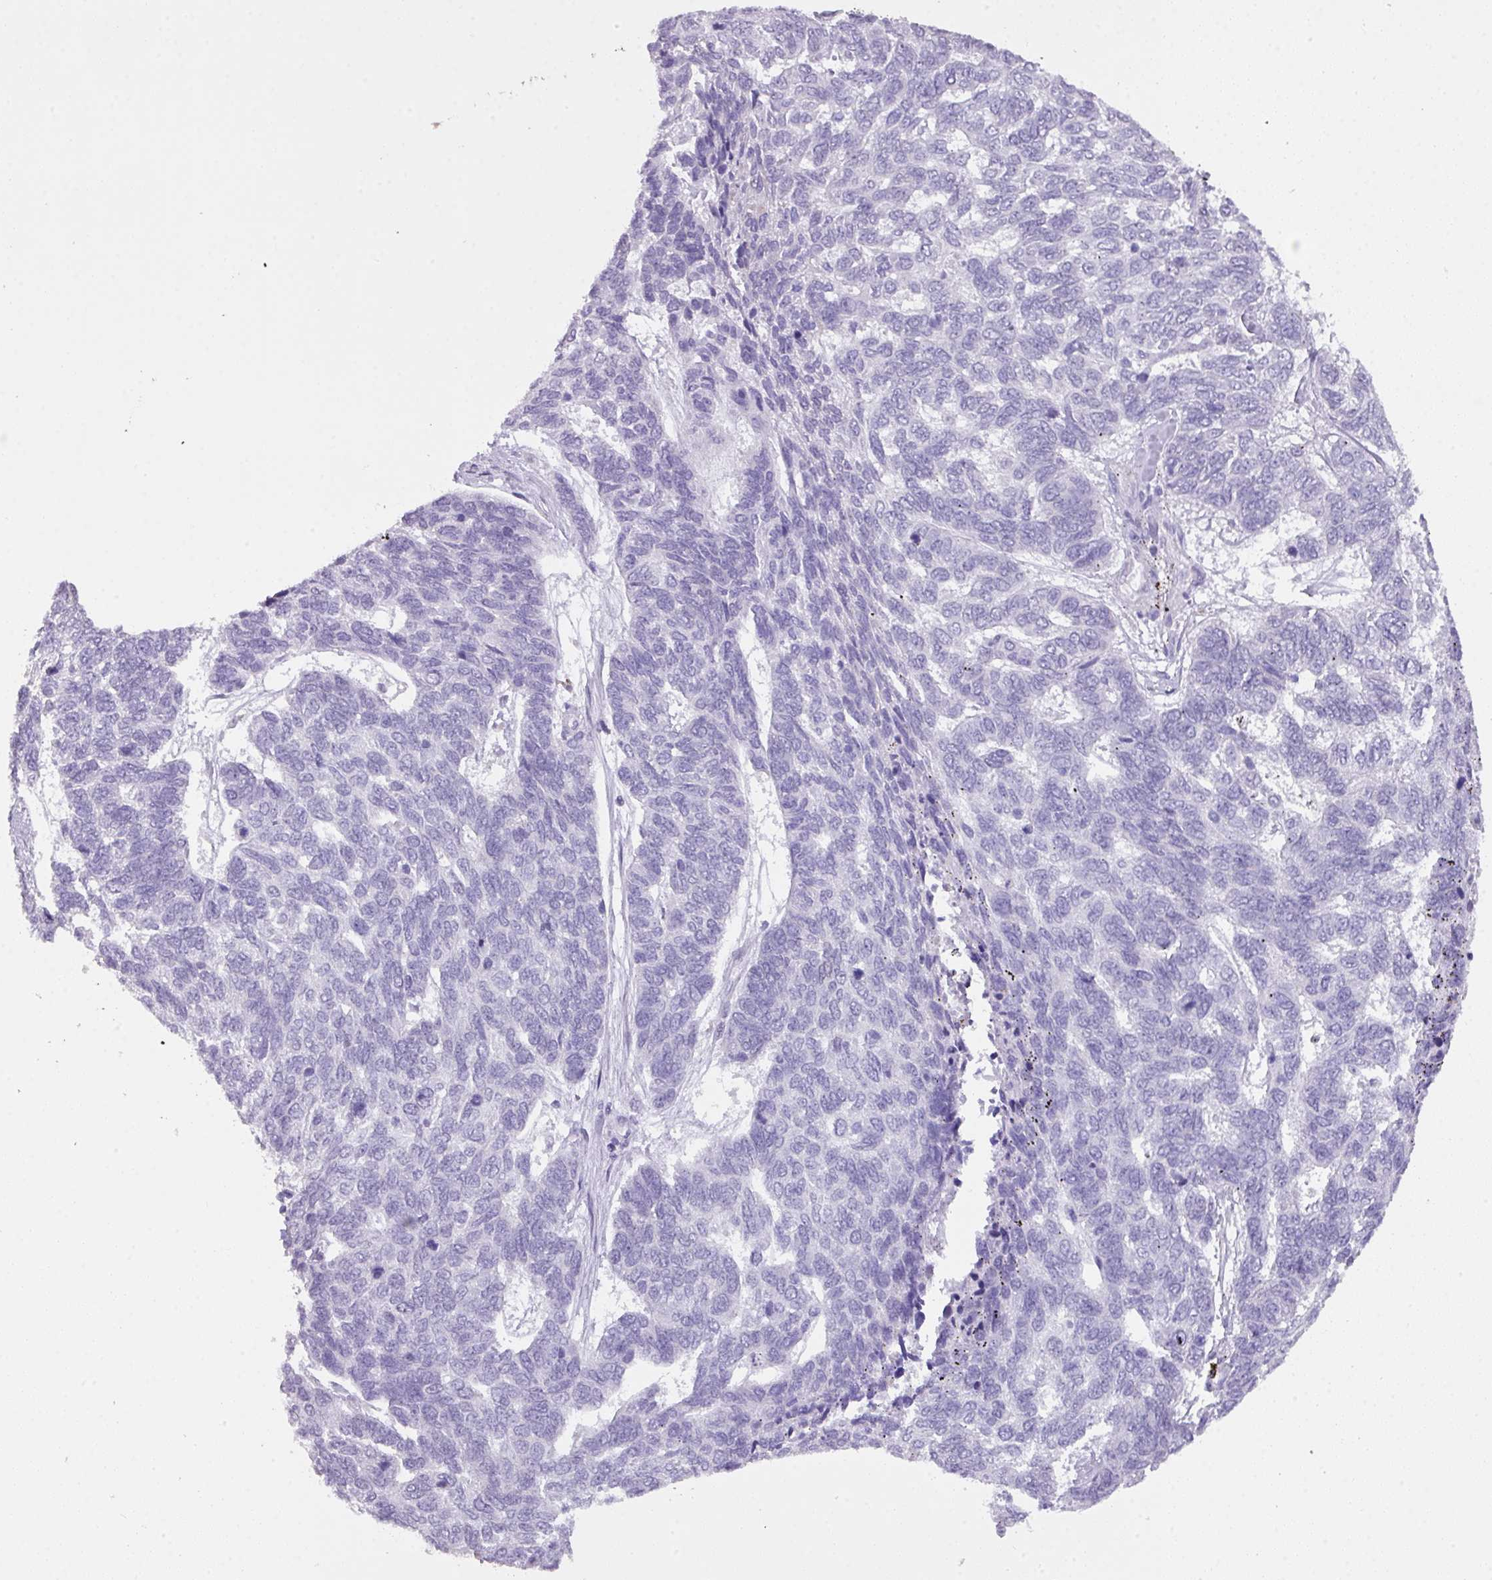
{"staining": {"intensity": "negative", "quantity": "none", "location": "none"}, "tissue": "skin cancer", "cell_type": "Tumor cells", "image_type": "cancer", "snomed": [{"axis": "morphology", "description": "Basal cell carcinoma"}, {"axis": "topography", "description": "Skin"}], "caption": "A high-resolution micrograph shows immunohistochemistry staining of skin basal cell carcinoma, which reveals no significant staining in tumor cells. (DAB IHC, high magnification).", "gene": "ANKRD13B", "patient": {"sex": "female", "age": 65}}